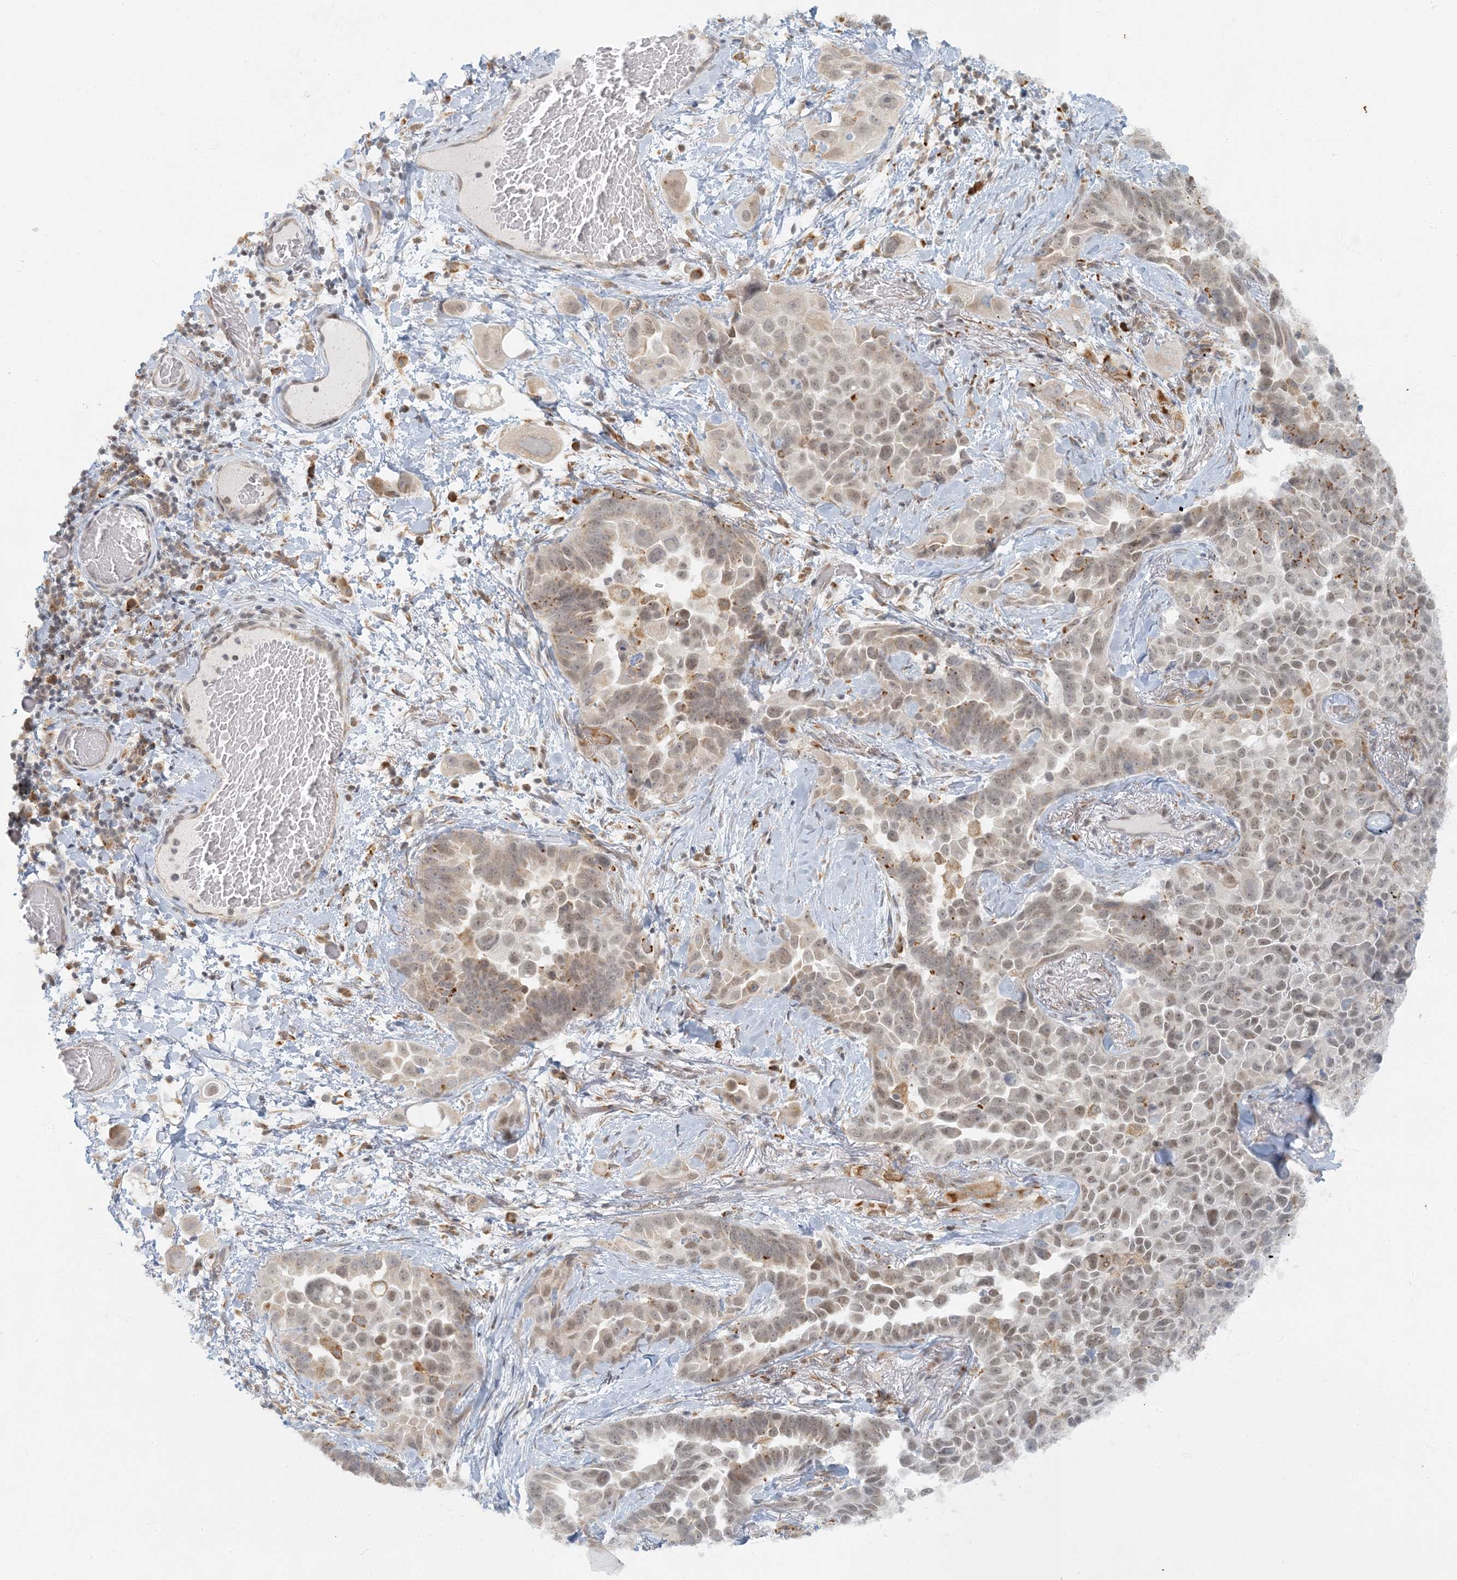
{"staining": {"intensity": "weak", "quantity": ">75%", "location": "cytoplasmic/membranous,nuclear"}, "tissue": "lung cancer", "cell_type": "Tumor cells", "image_type": "cancer", "snomed": [{"axis": "morphology", "description": "Adenocarcinoma, NOS"}, {"axis": "topography", "description": "Lung"}], "caption": "IHC micrograph of neoplastic tissue: human lung cancer (adenocarcinoma) stained using immunohistochemistry (IHC) demonstrates low levels of weak protein expression localized specifically in the cytoplasmic/membranous and nuclear of tumor cells, appearing as a cytoplasmic/membranous and nuclear brown color.", "gene": "AK9", "patient": {"sex": "female", "age": 67}}